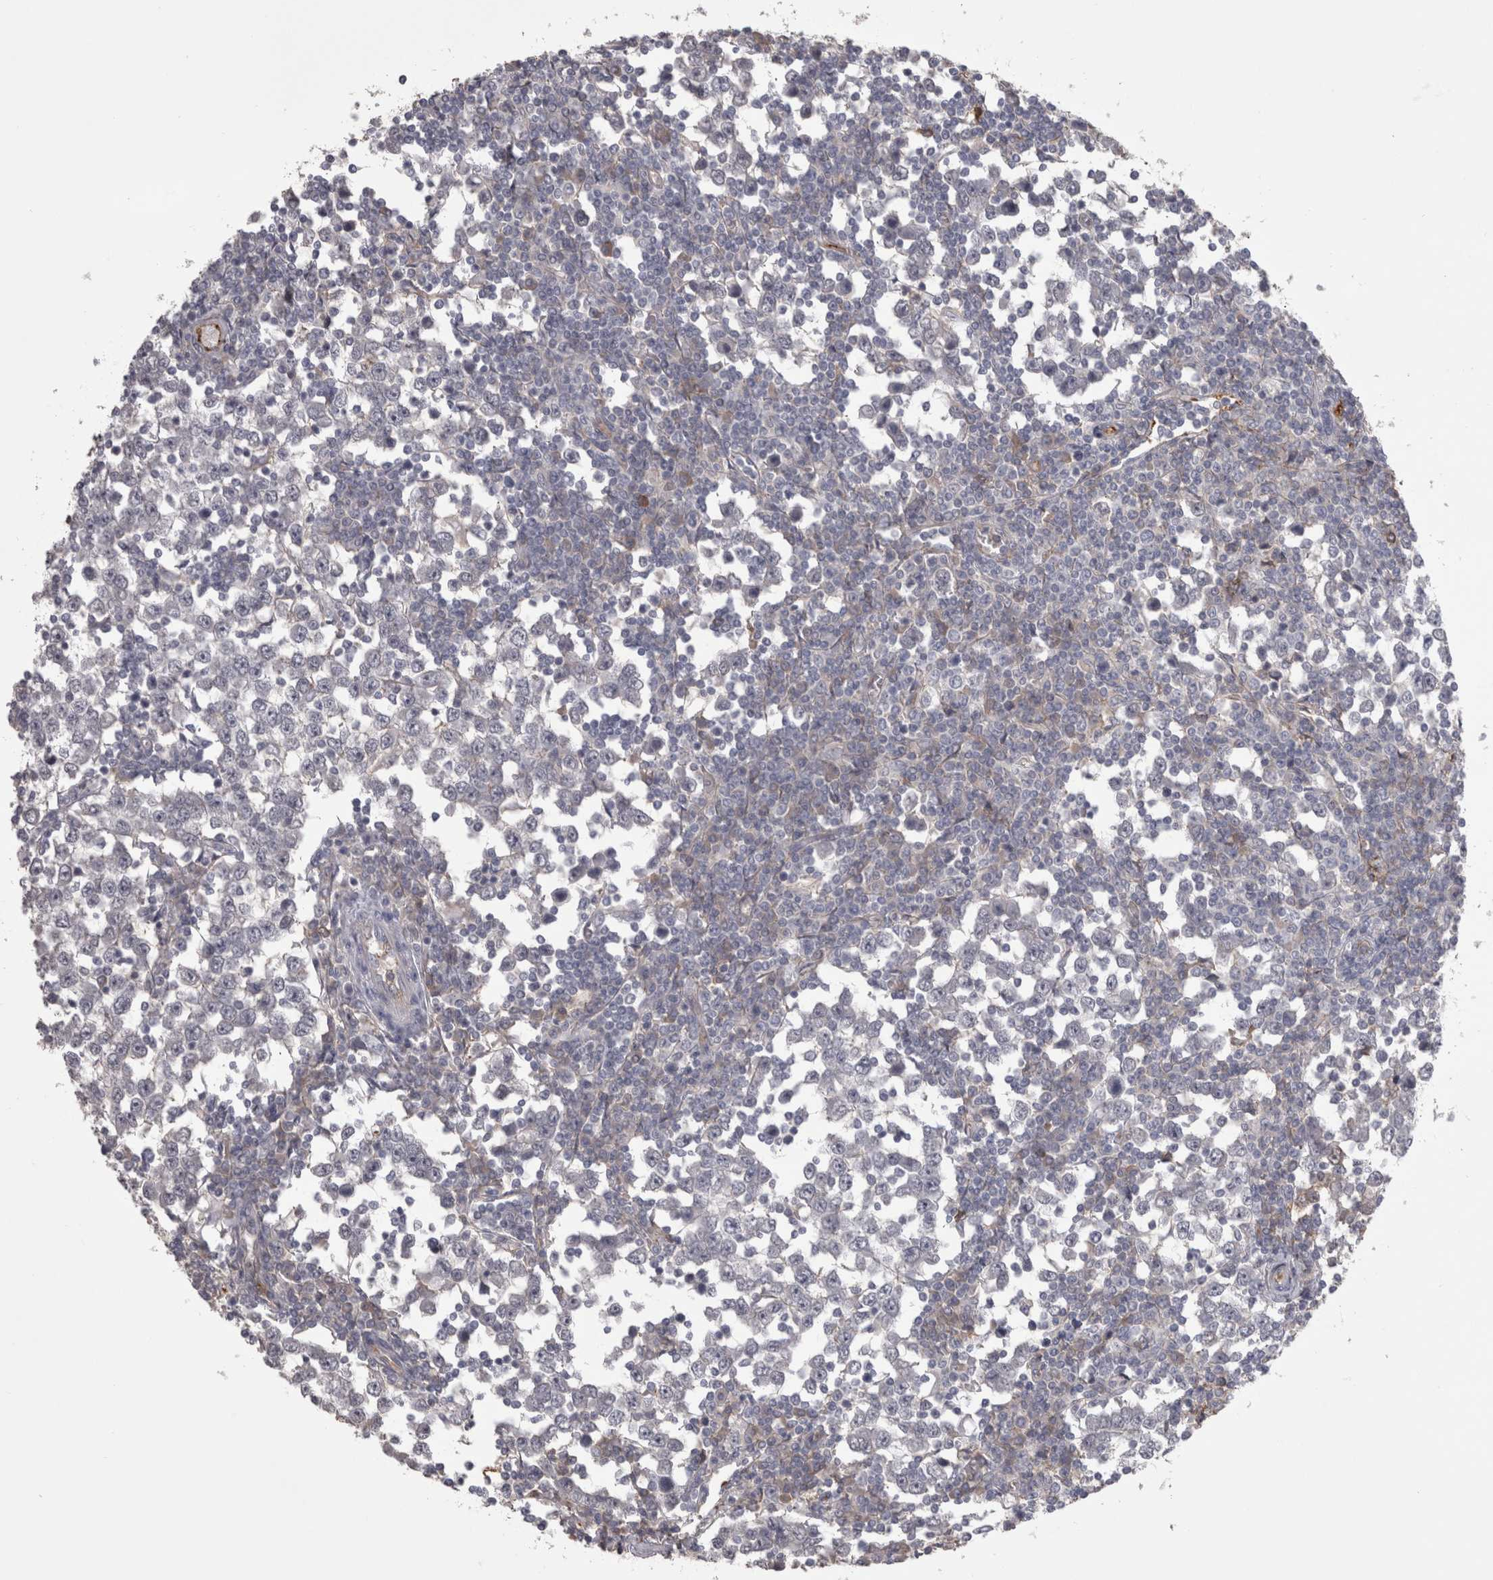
{"staining": {"intensity": "negative", "quantity": "none", "location": "none"}, "tissue": "testis cancer", "cell_type": "Tumor cells", "image_type": "cancer", "snomed": [{"axis": "morphology", "description": "Seminoma, NOS"}, {"axis": "topography", "description": "Testis"}], "caption": "Tumor cells are negative for protein expression in human seminoma (testis). Nuclei are stained in blue.", "gene": "SAA4", "patient": {"sex": "male", "age": 65}}